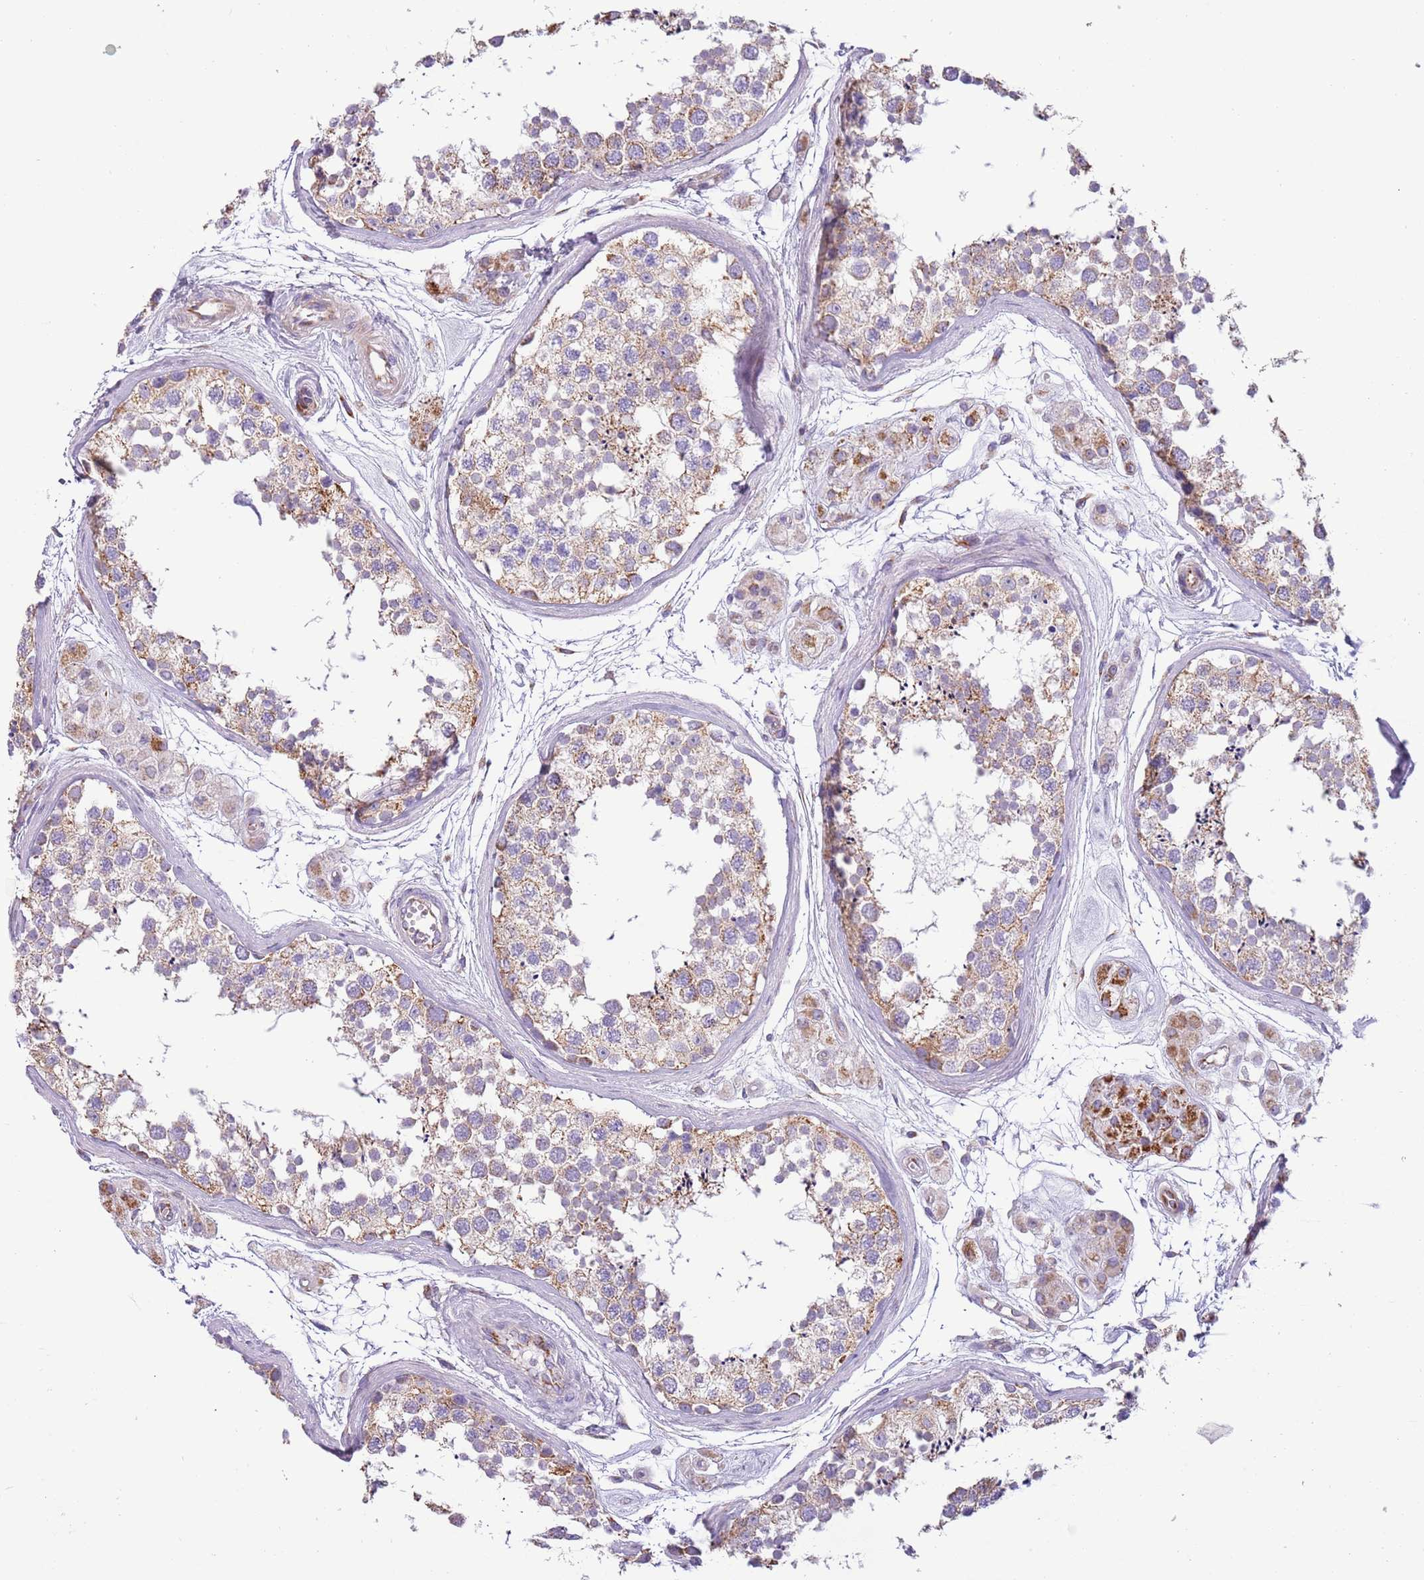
{"staining": {"intensity": "moderate", "quantity": "<25%", "location": "cytoplasmic/membranous"}, "tissue": "testis", "cell_type": "Cells in seminiferous ducts", "image_type": "normal", "snomed": [{"axis": "morphology", "description": "Normal tissue, NOS"}, {"axis": "topography", "description": "Testis"}], "caption": "An immunohistochemistry (IHC) histopathology image of normal tissue is shown. Protein staining in brown labels moderate cytoplasmic/membranous positivity in testis within cells in seminiferous ducts.", "gene": "RNF222", "patient": {"sex": "male", "age": 56}}